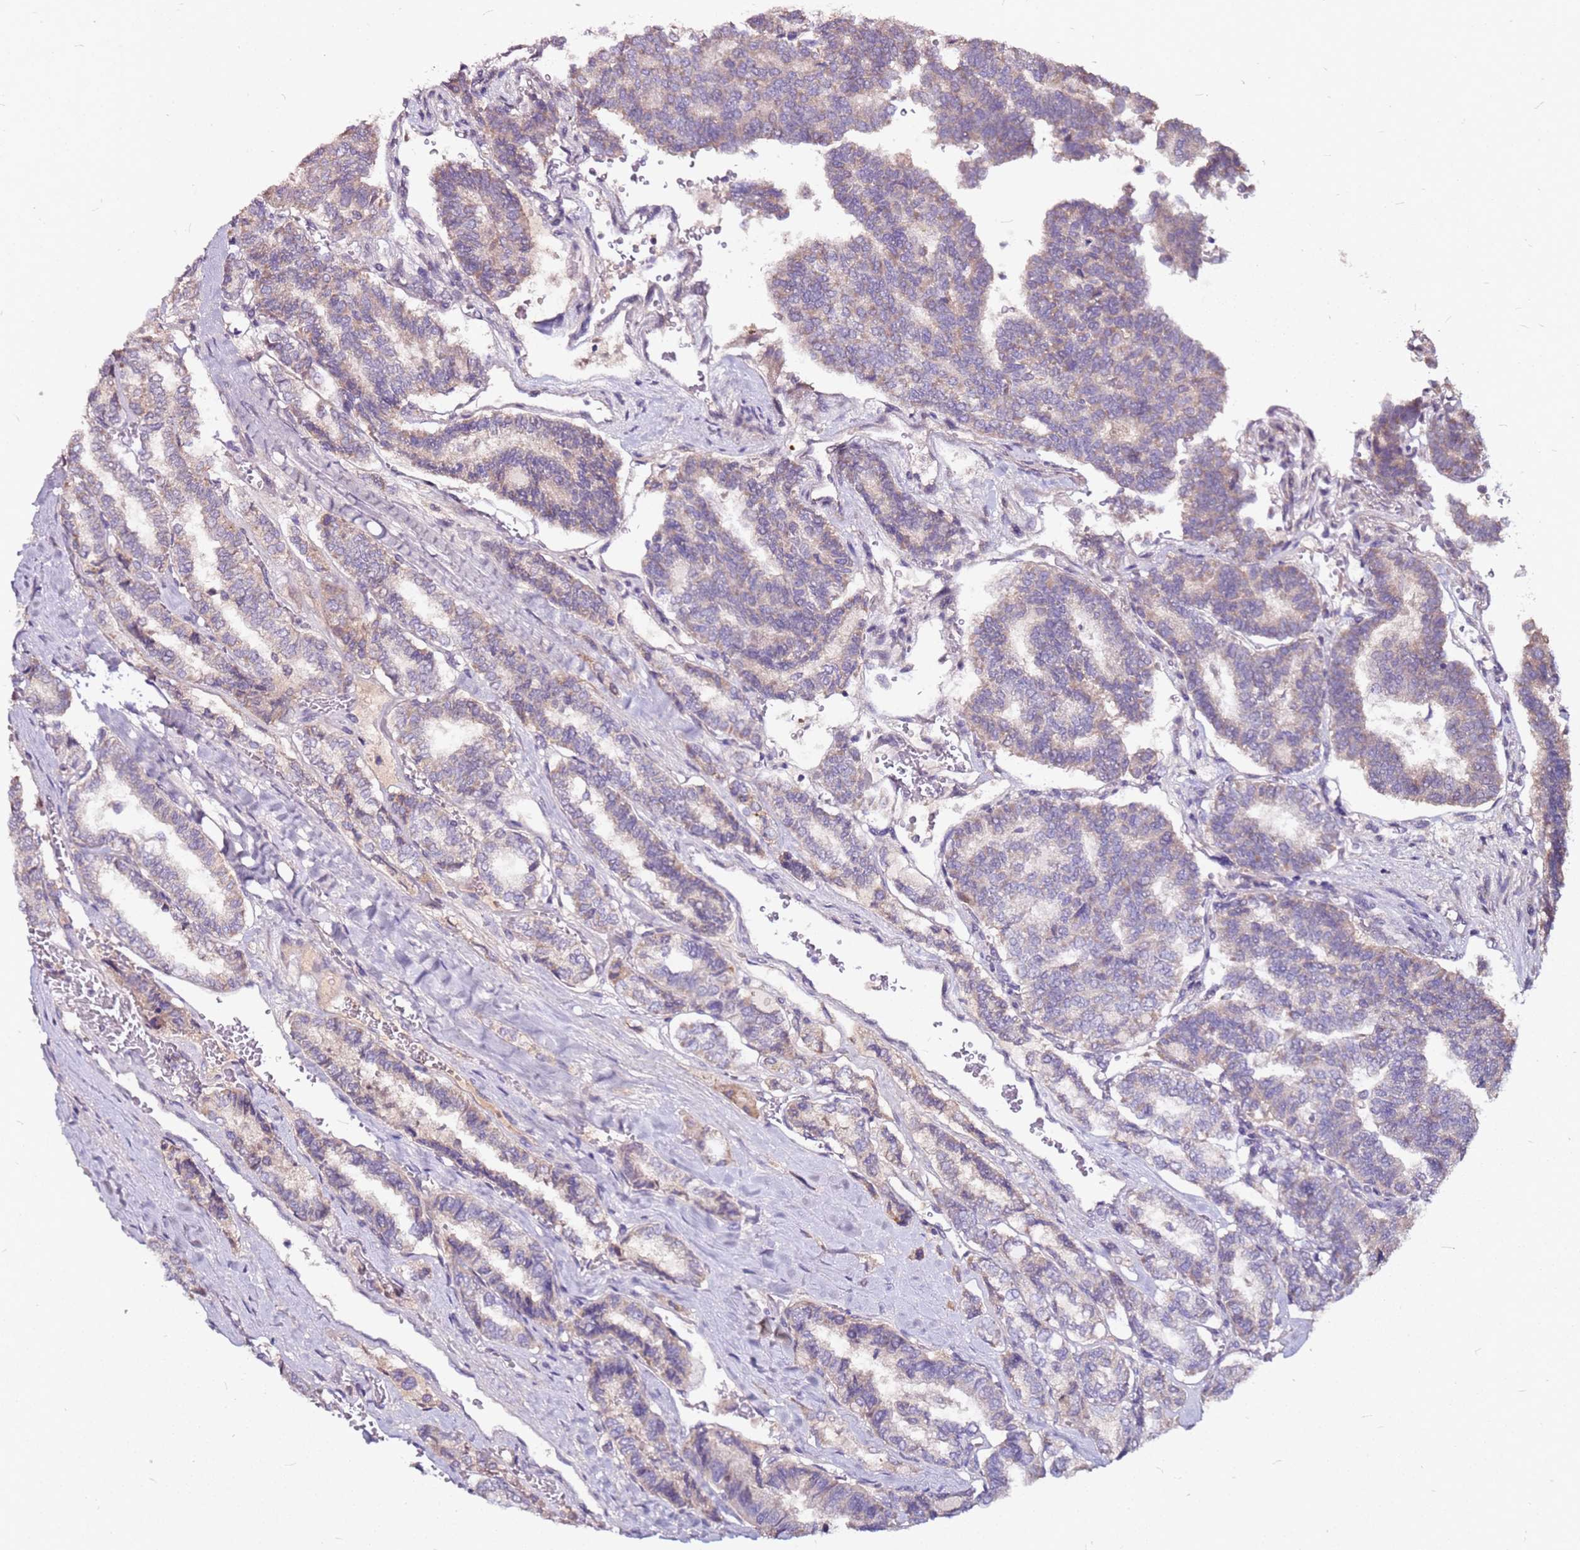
{"staining": {"intensity": "weak", "quantity": "25%-75%", "location": "cytoplasmic/membranous"}, "tissue": "thyroid cancer", "cell_type": "Tumor cells", "image_type": "cancer", "snomed": [{"axis": "morphology", "description": "Papillary adenocarcinoma, NOS"}, {"axis": "topography", "description": "Thyroid gland"}], "caption": "Immunohistochemical staining of human papillary adenocarcinoma (thyroid) shows weak cytoplasmic/membranous protein expression in approximately 25%-75% of tumor cells.", "gene": "DCDC2C", "patient": {"sex": "female", "age": 35}}